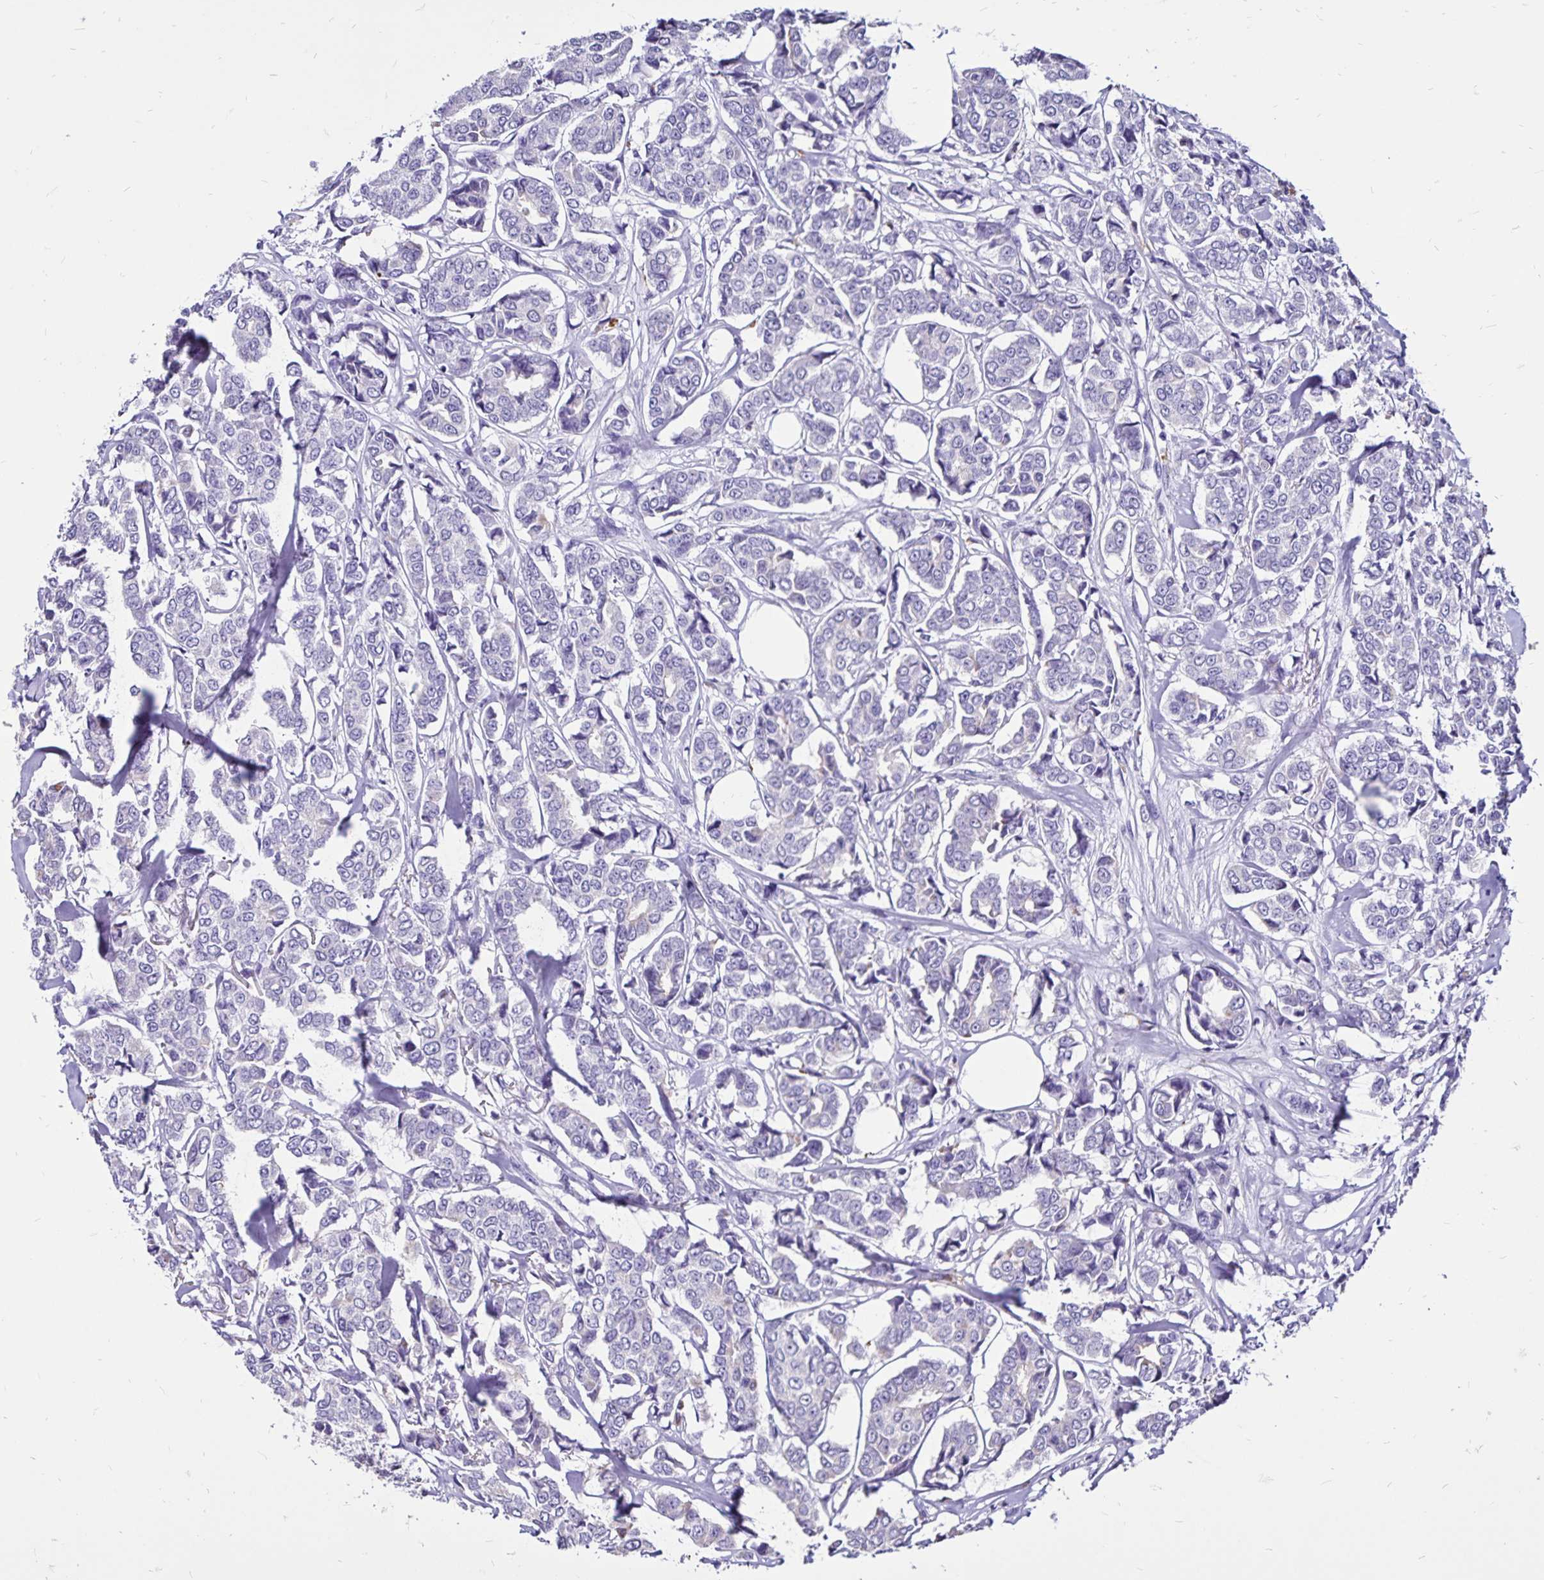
{"staining": {"intensity": "negative", "quantity": "none", "location": "none"}, "tissue": "breast cancer", "cell_type": "Tumor cells", "image_type": "cancer", "snomed": [{"axis": "morphology", "description": "Duct carcinoma"}, {"axis": "topography", "description": "Breast"}], "caption": "Intraductal carcinoma (breast) stained for a protein using immunohistochemistry exhibits no expression tumor cells.", "gene": "EVPL", "patient": {"sex": "female", "age": 94}}